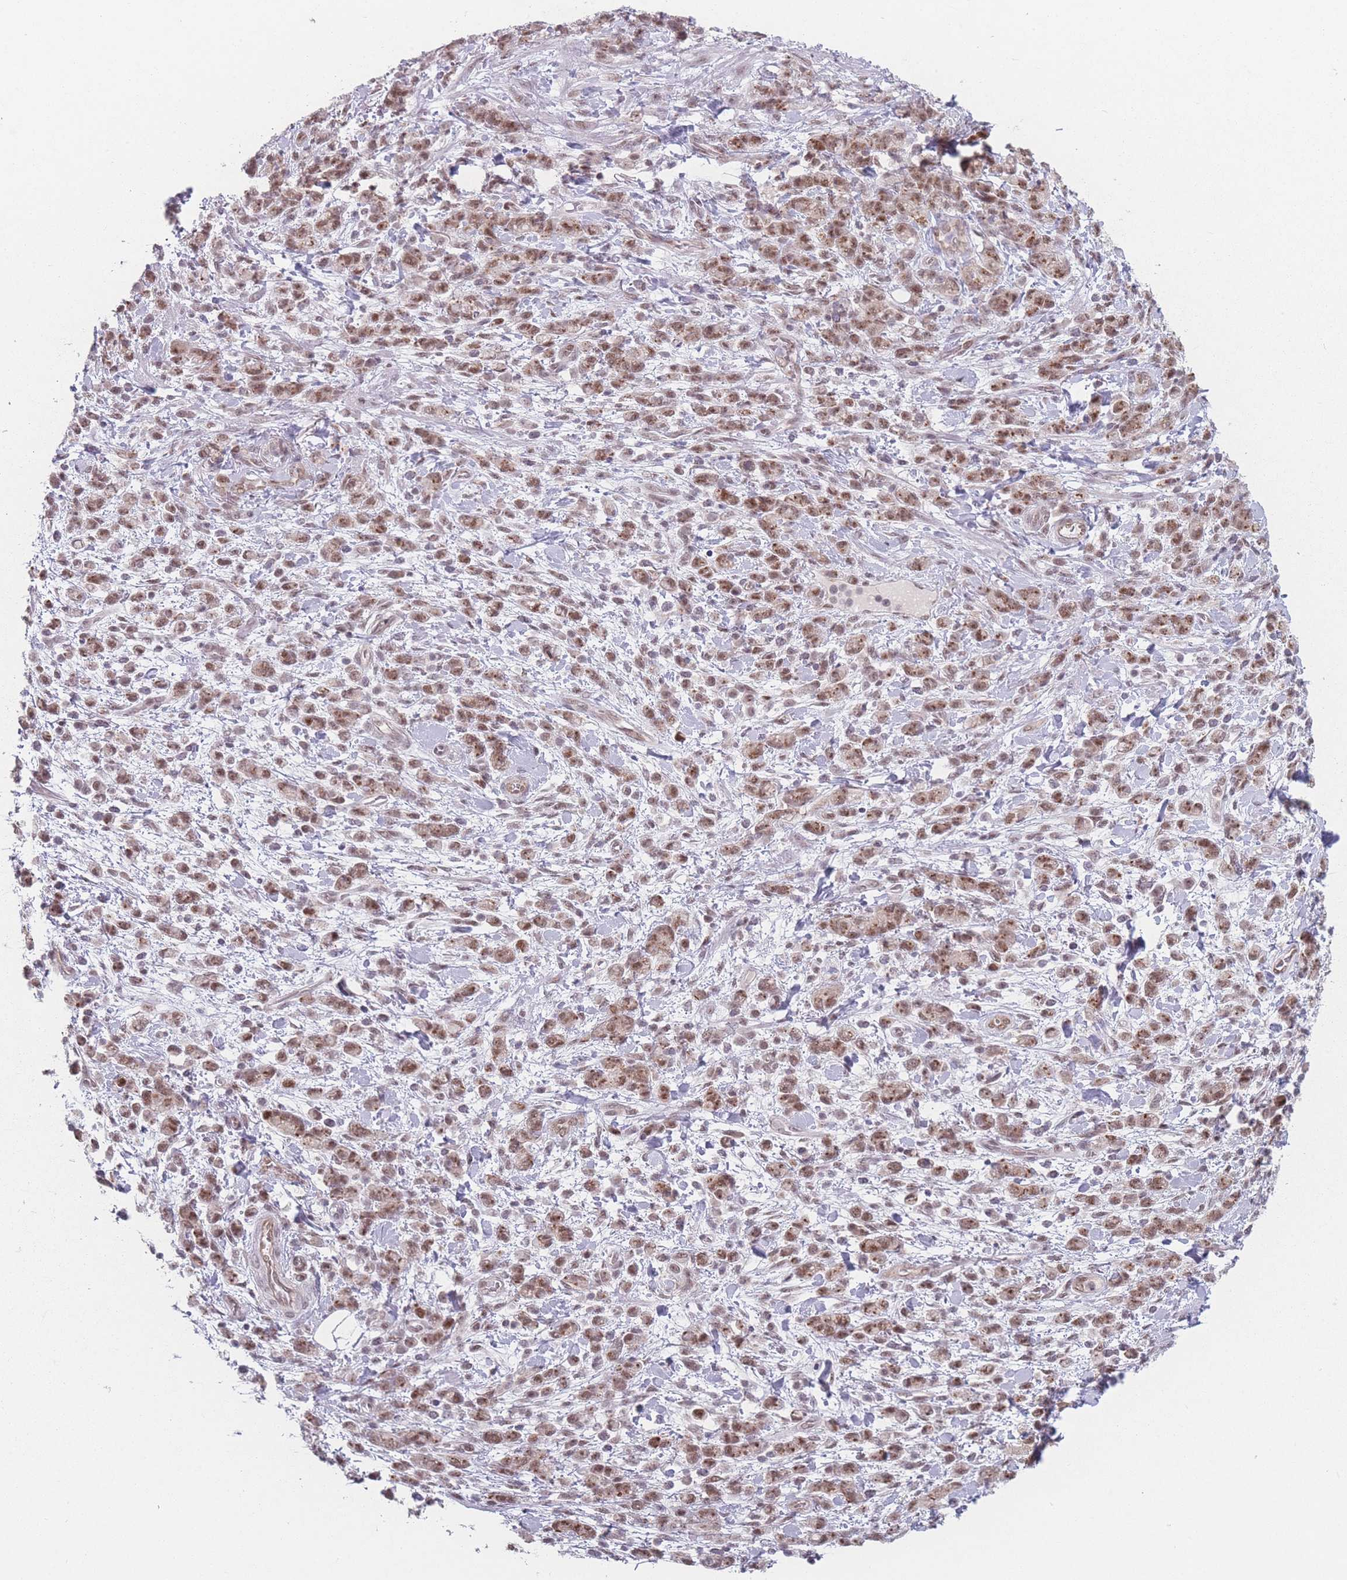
{"staining": {"intensity": "moderate", "quantity": ">75%", "location": "nuclear"}, "tissue": "stomach cancer", "cell_type": "Tumor cells", "image_type": "cancer", "snomed": [{"axis": "morphology", "description": "Adenocarcinoma, NOS"}, {"axis": "topography", "description": "Stomach"}], "caption": "Immunohistochemistry micrograph of human adenocarcinoma (stomach) stained for a protein (brown), which demonstrates medium levels of moderate nuclear expression in approximately >75% of tumor cells.", "gene": "ZC3H14", "patient": {"sex": "male", "age": 77}}